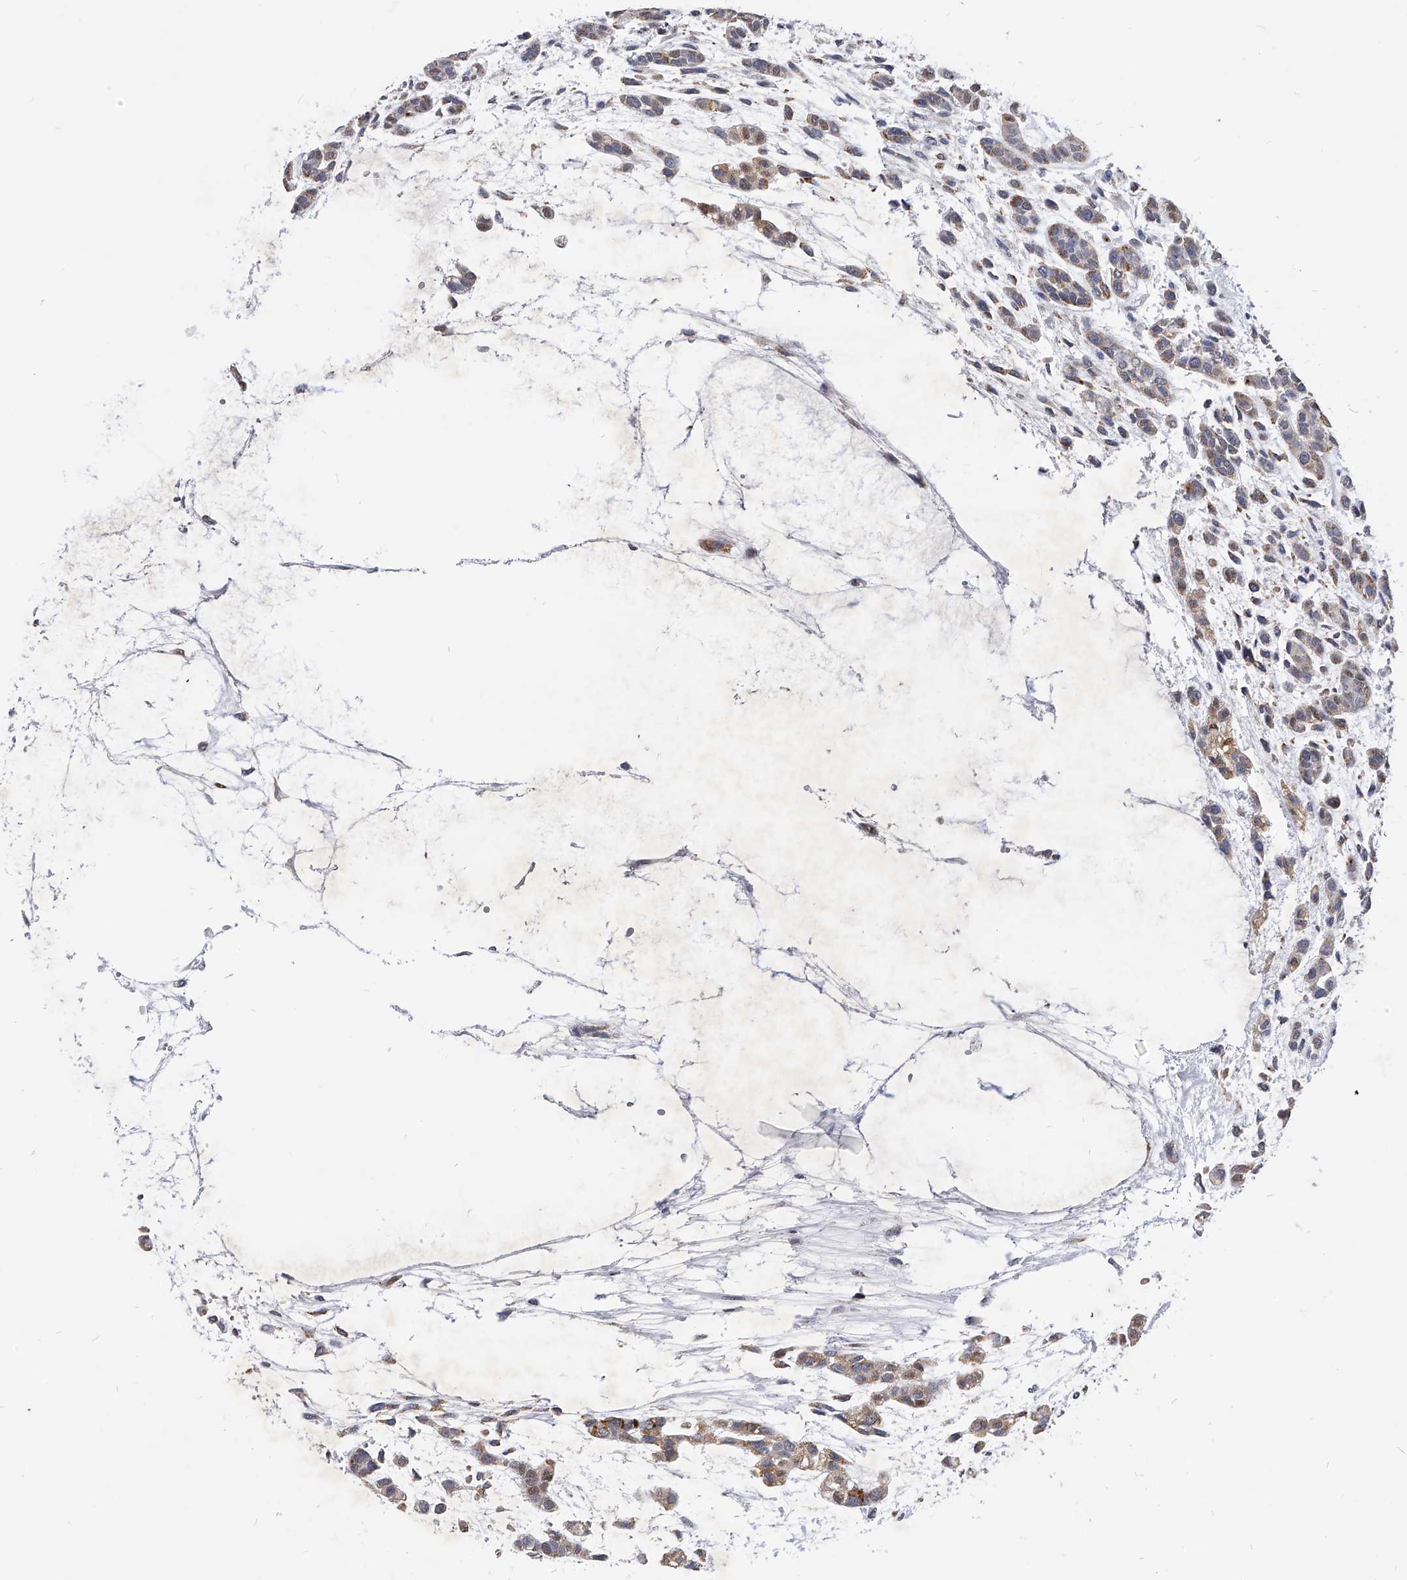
{"staining": {"intensity": "weak", "quantity": "25%-75%", "location": "cytoplasmic/membranous,nuclear"}, "tissue": "head and neck cancer", "cell_type": "Tumor cells", "image_type": "cancer", "snomed": [{"axis": "morphology", "description": "Adenocarcinoma, NOS"}, {"axis": "morphology", "description": "Adenoma, NOS"}, {"axis": "topography", "description": "Head-Neck"}], "caption": "Head and neck cancer stained with a brown dye reveals weak cytoplasmic/membranous and nuclear positive positivity in about 25%-75% of tumor cells.", "gene": "ZNF529", "patient": {"sex": "female", "age": 55}}